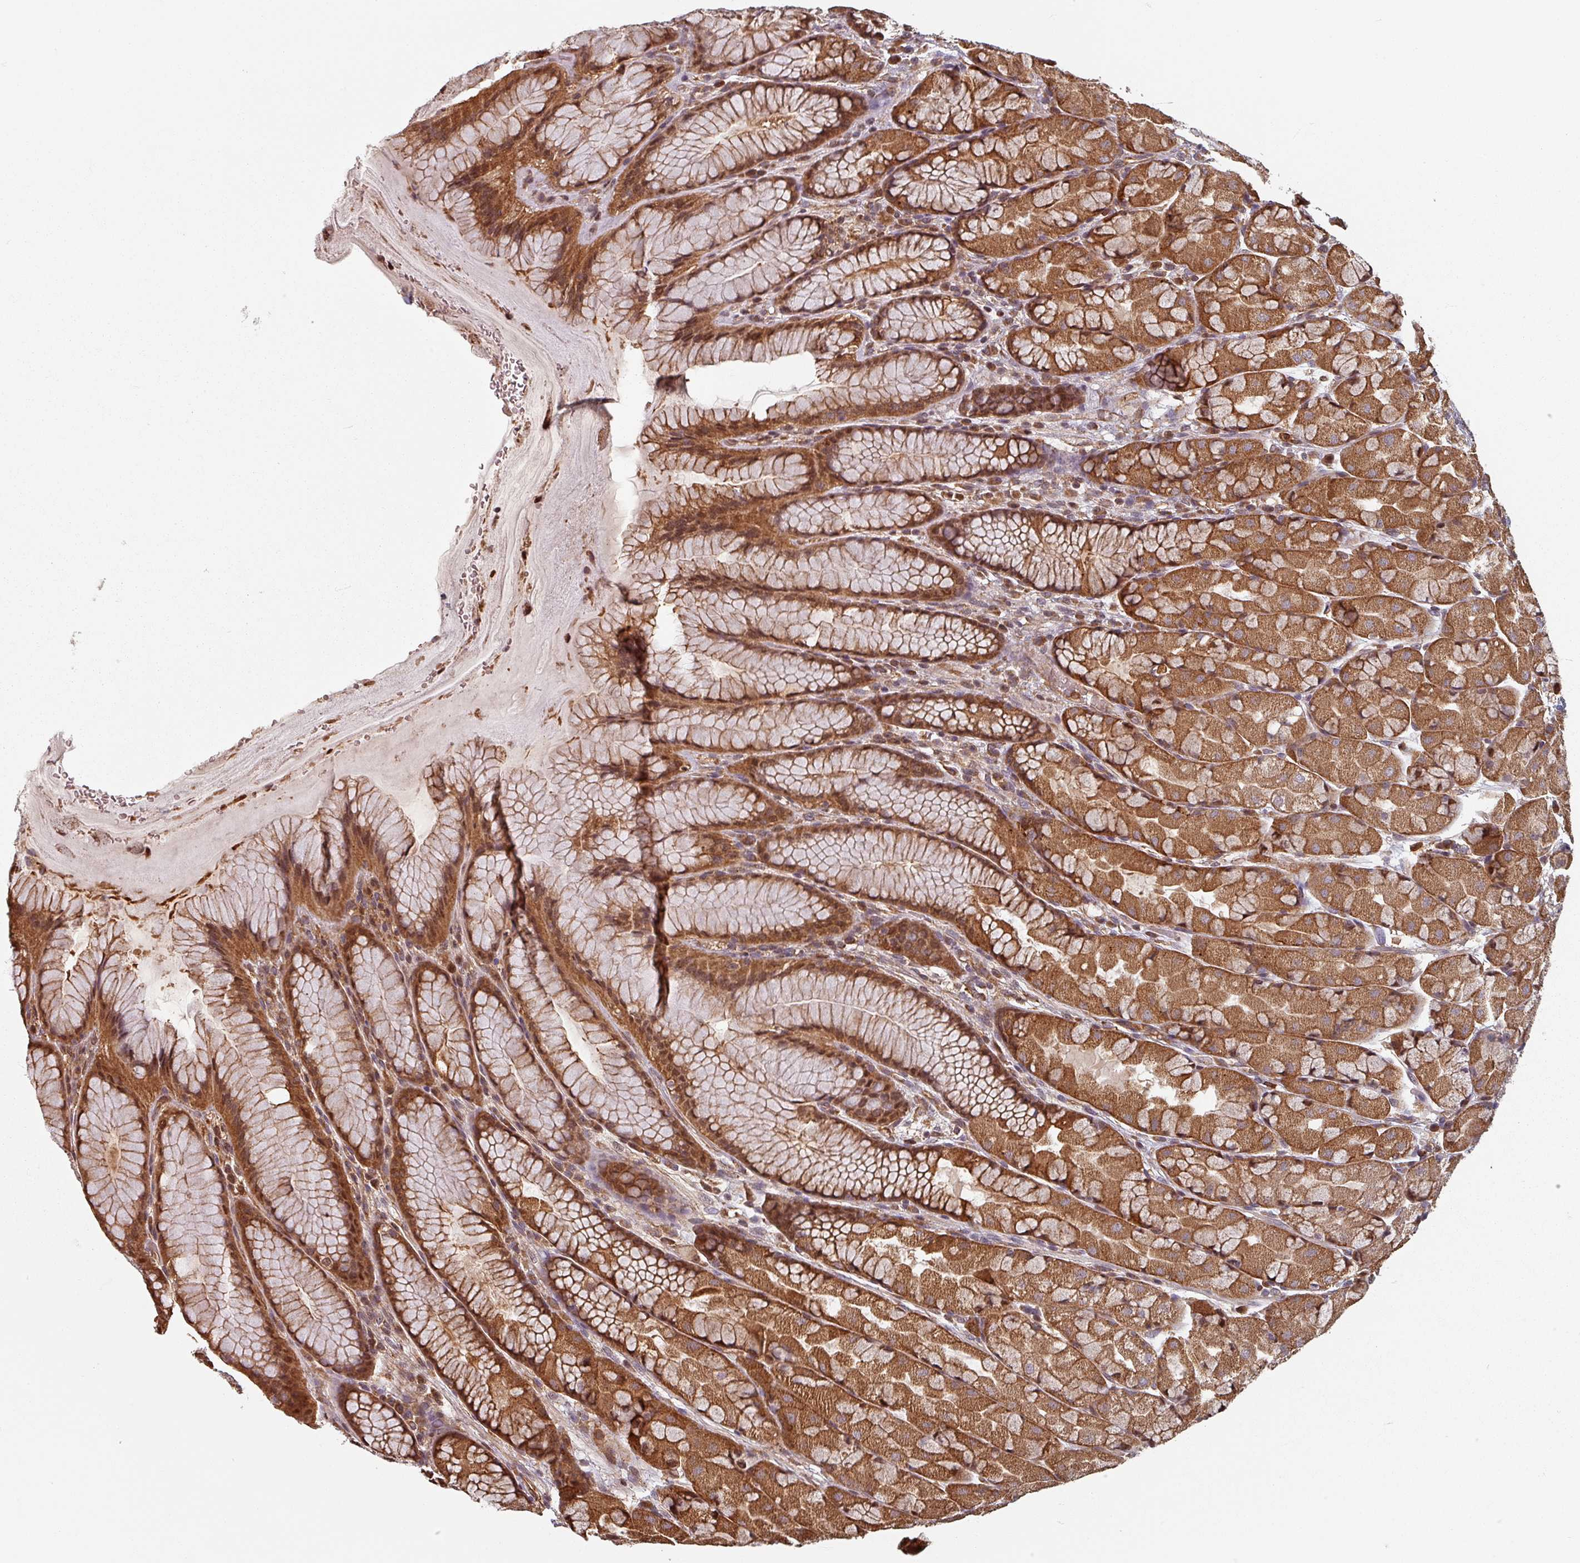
{"staining": {"intensity": "strong", "quantity": ">75%", "location": "cytoplasmic/membranous,nuclear"}, "tissue": "stomach", "cell_type": "Glandular cells", "image_type": "normal", "snomed": [{"axis": "morphology", "description": "Normal tissue, NOS"}, {"axis": "topography", "description": "Stomach"}], "caption": "A high-resolution micrograph shows immunohistochemistry staining of unremarkable stomach, which exhibits strong cytoplasmic/membranous,nuclear expression in about >75% of glandular cells.", "gene": "EID1", "patient": {"sex": "male", "age": 57}}